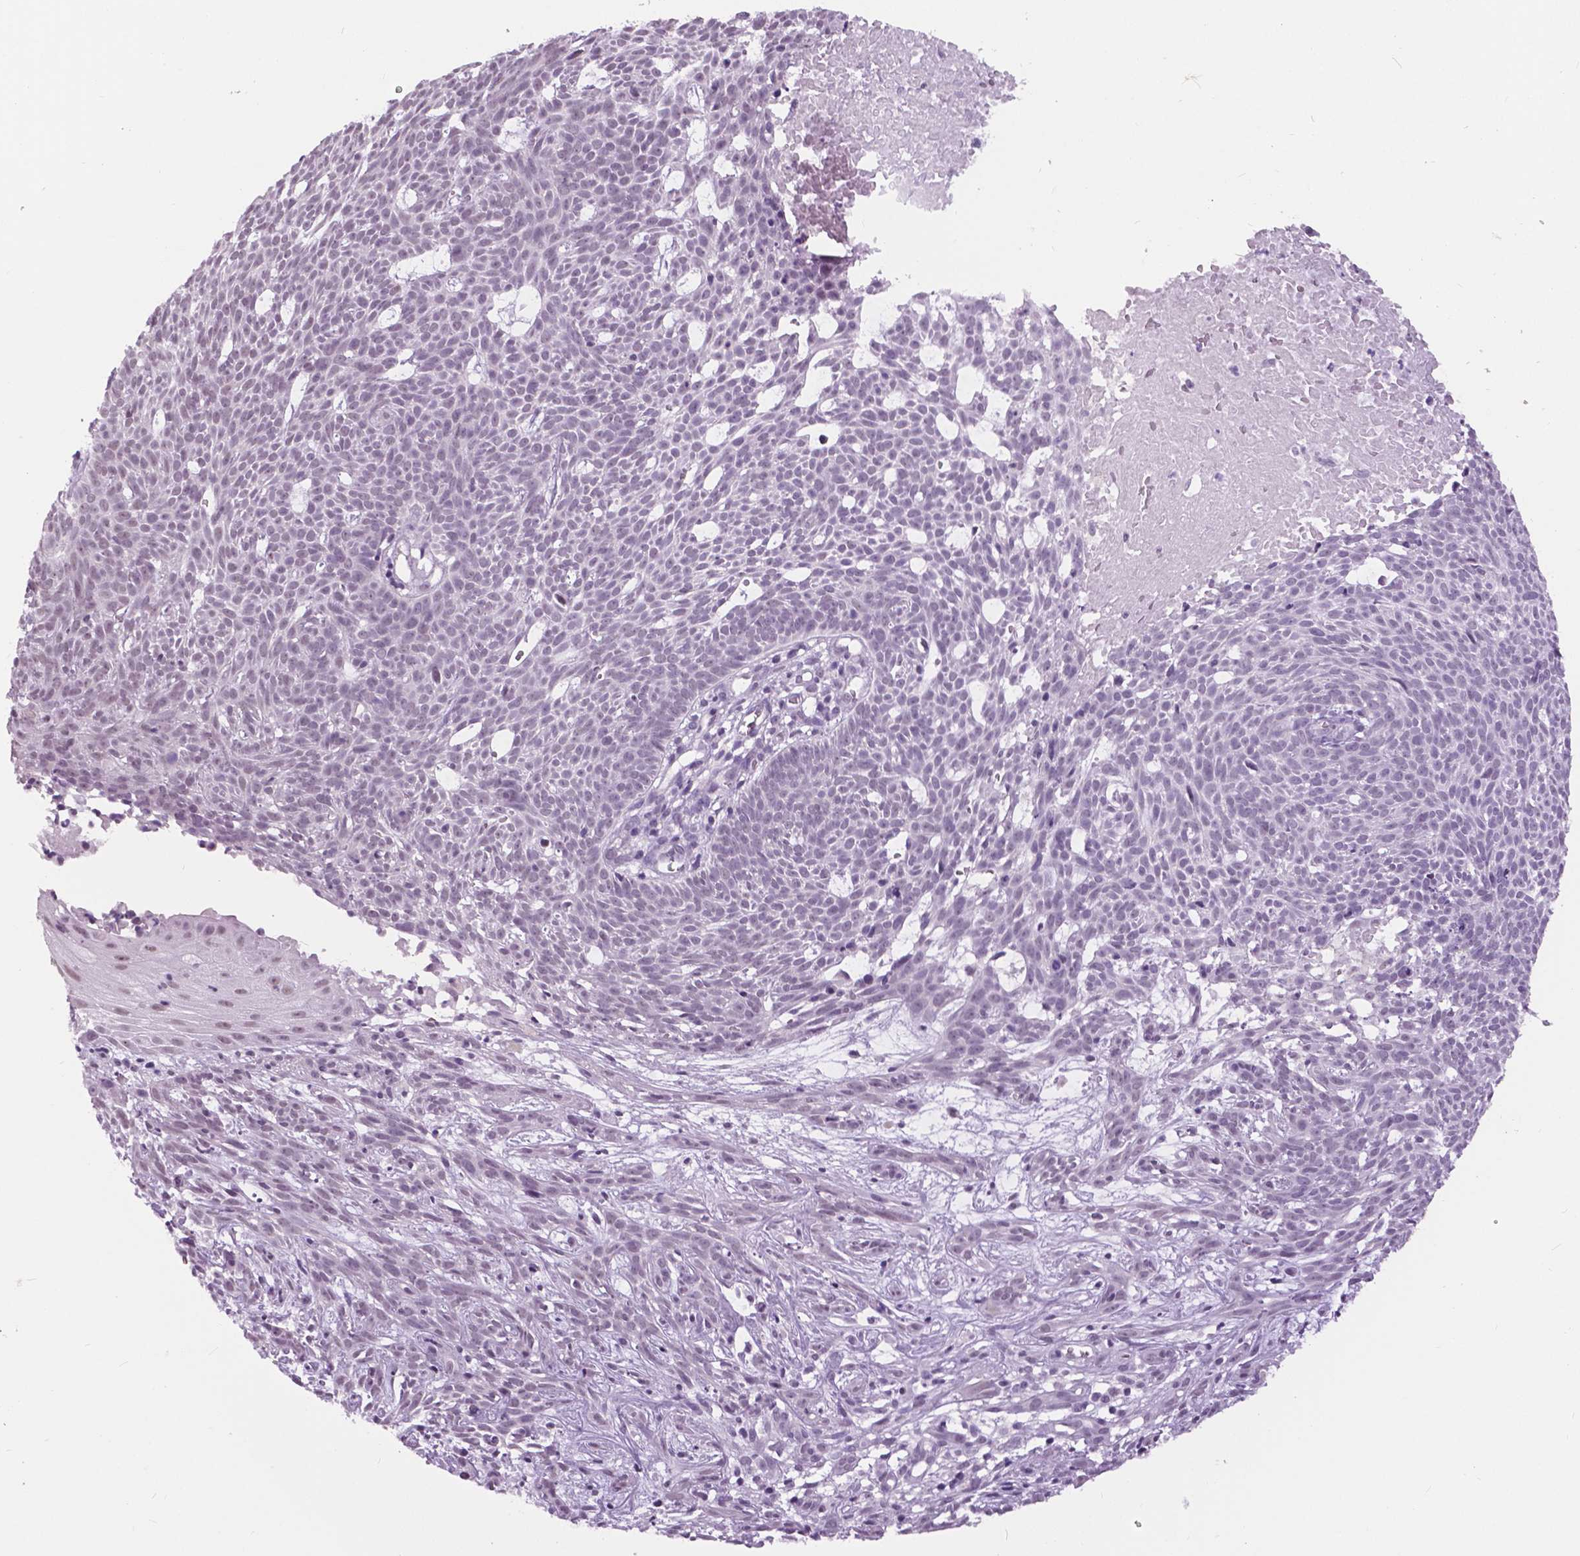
{"staining": {"intensity": "negative", "quantity": "none", "location": "none"}, "tissue": "skin cancer", "cell_type": "Tumor cells", "image_type": "cancer", "snomed": [{"axis": "morphology", "description": "Basal cell carcinoma"}, {"axis": "topography", "description": "Skin"}], "caption": "There is no significant expression in tumor cells of basal cell carcinoma (skin). (Brightfield microscopy of DAB IHC at high magnification).", "gene": "MYOM1", "patient": {"sex": "male", "age": 59}}